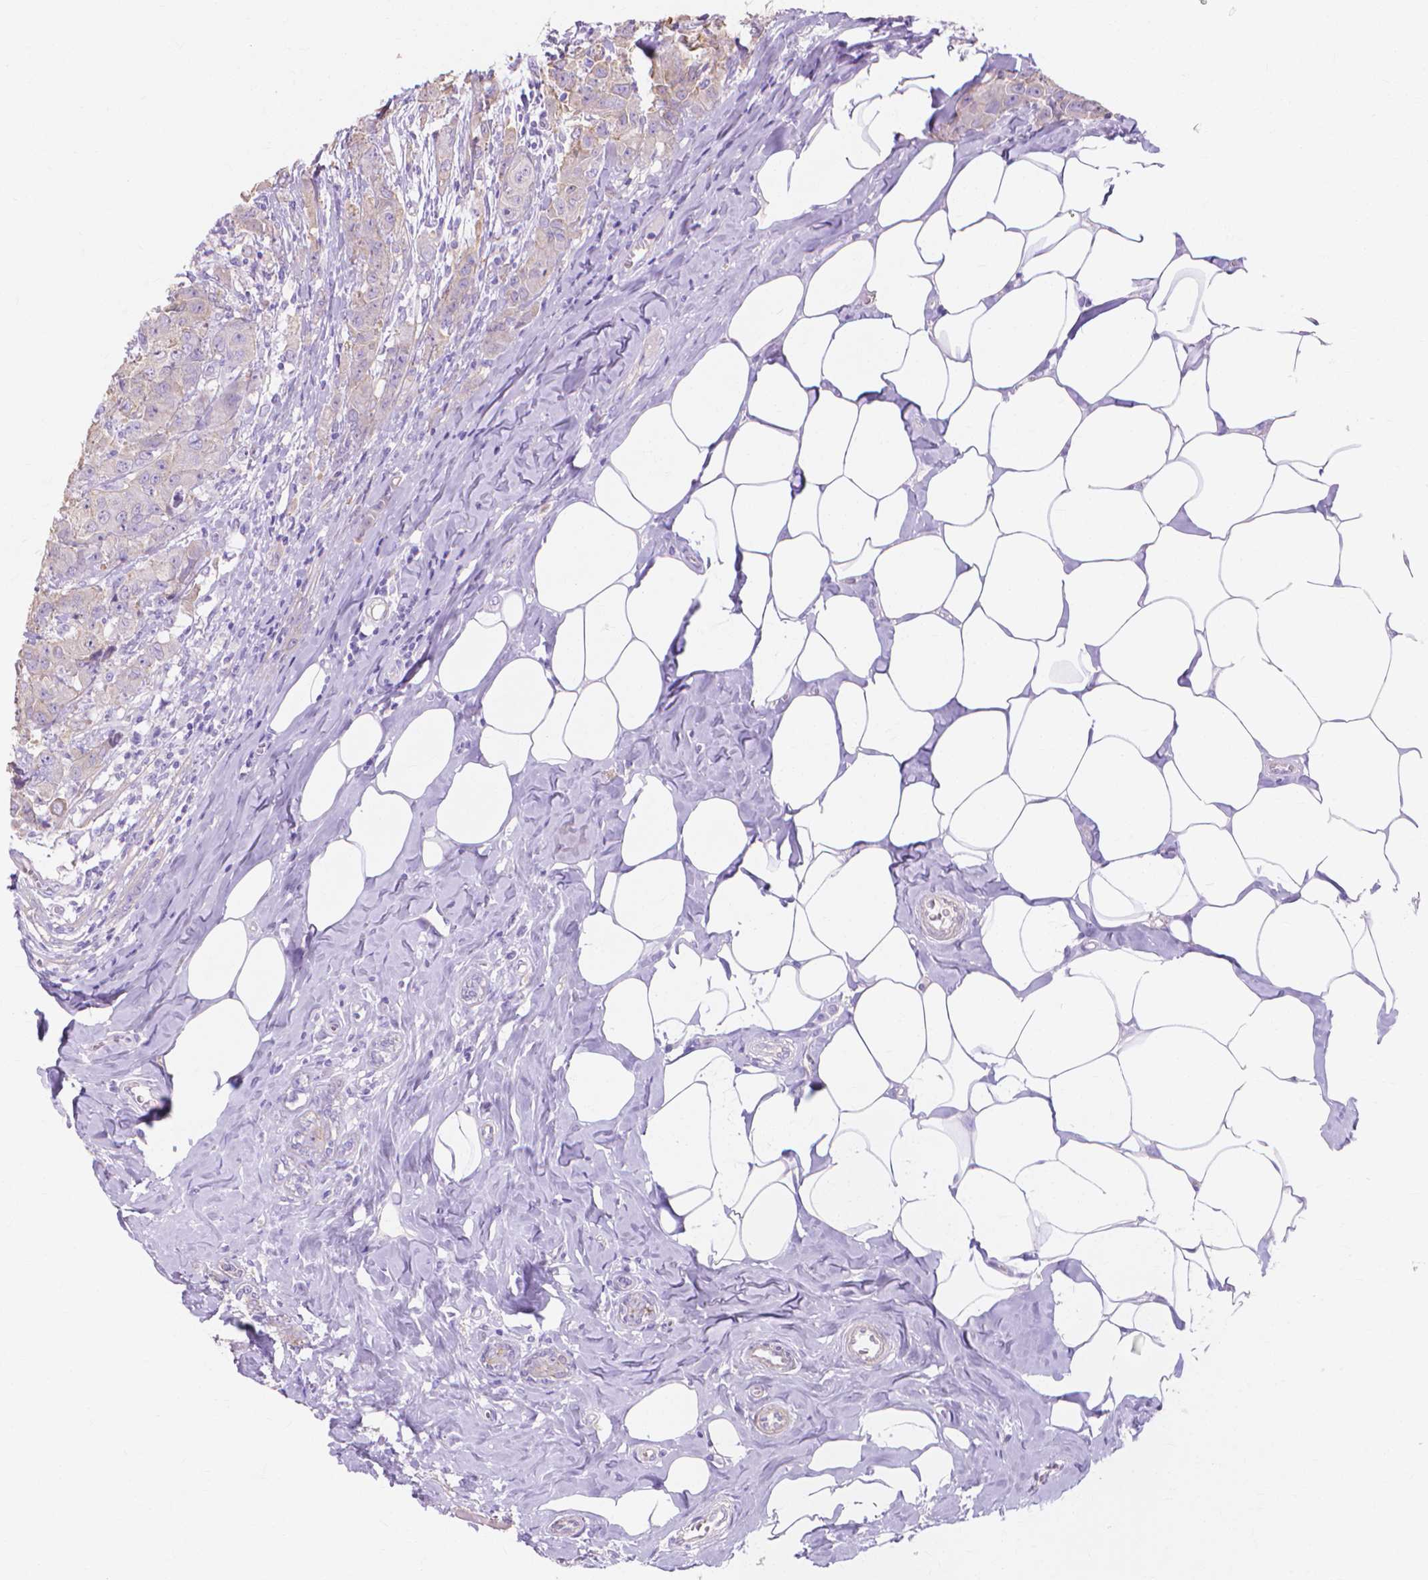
{"staining": {"intensity": "negative", "quantity": "none", "location": "none"}, "tissue": "breast cancer", "cell_type": "Tumor cells", "image_type": "cancer", "snomed": [{"axis": "morphology", "description": "Normal tissue, NOS"}, {"axis": "morphology", "description": "Duct carcinoma"}, {"axis": "topography", "description": "Breast"}], "caption": "High power microscopy histopathology image of an immunohistochemistry (IHC) photomicrograph of breast infiltrating ductal carcinoma, revealing no significant staining in tumor cells.", "gene": "MBLAC1", "patient": {"sex": "female", "age": 43}}